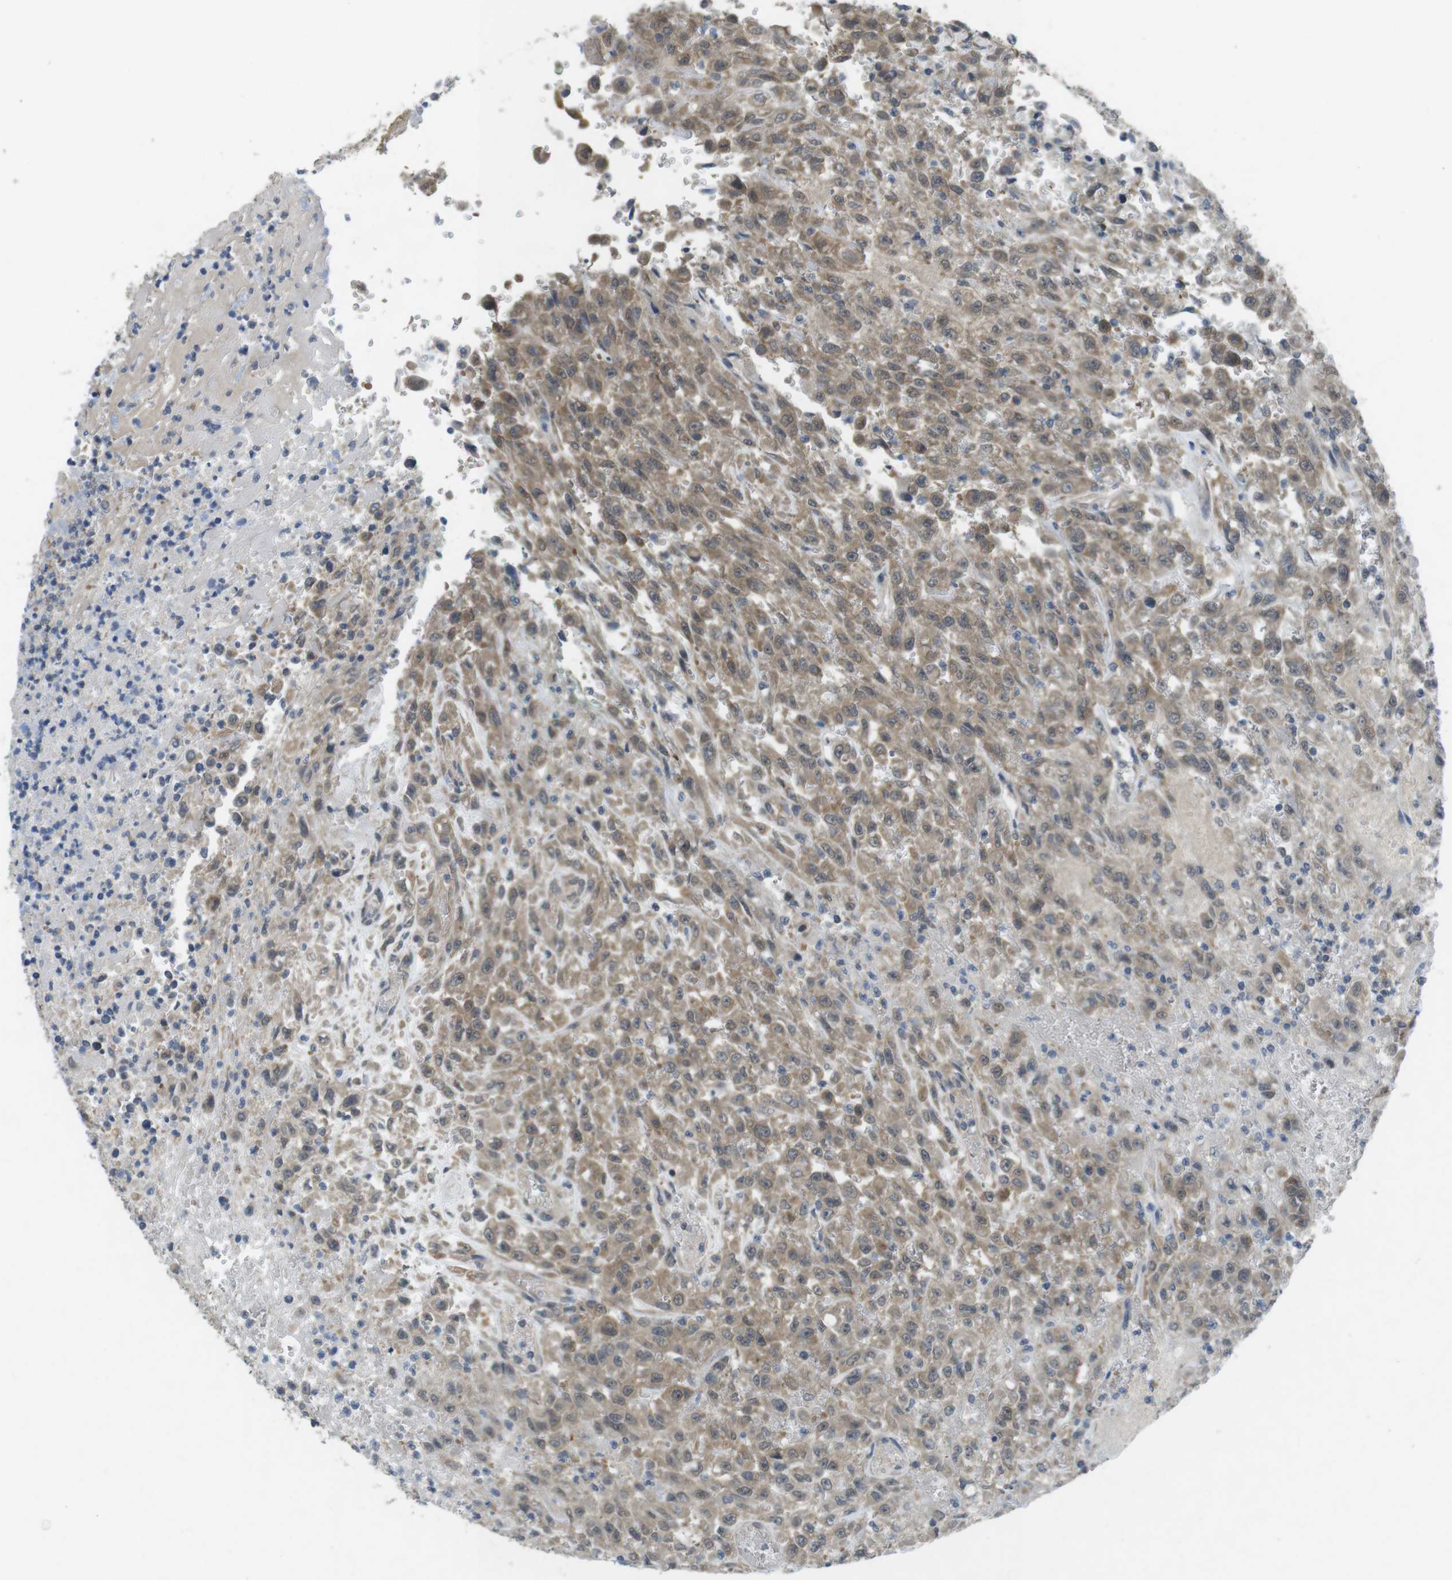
{"staining": {"intensity": "moderate", "quantity": ">75%", "location": "cytoplasmic/membranous"}, "tissue": "urothelial cancer", "cell_type": "Tumor cells", "image_type": "cancer", "snomed": [{"axis": "morphology", "description": "Urothelial carcinoma, High grade"}, {"axis": "topography", "description": "Urinary bladder"}], "caption": "An immunohistochemistry image of neoplastic tissue is shown. Protein staining in brown shows moderate cytoplasmic/membranous positivity in urothelial cancer within tumor cells. Nuclei are stained in blue.", "gene": "SUGT1", "patient": {"sex": "male", "age": 46}}